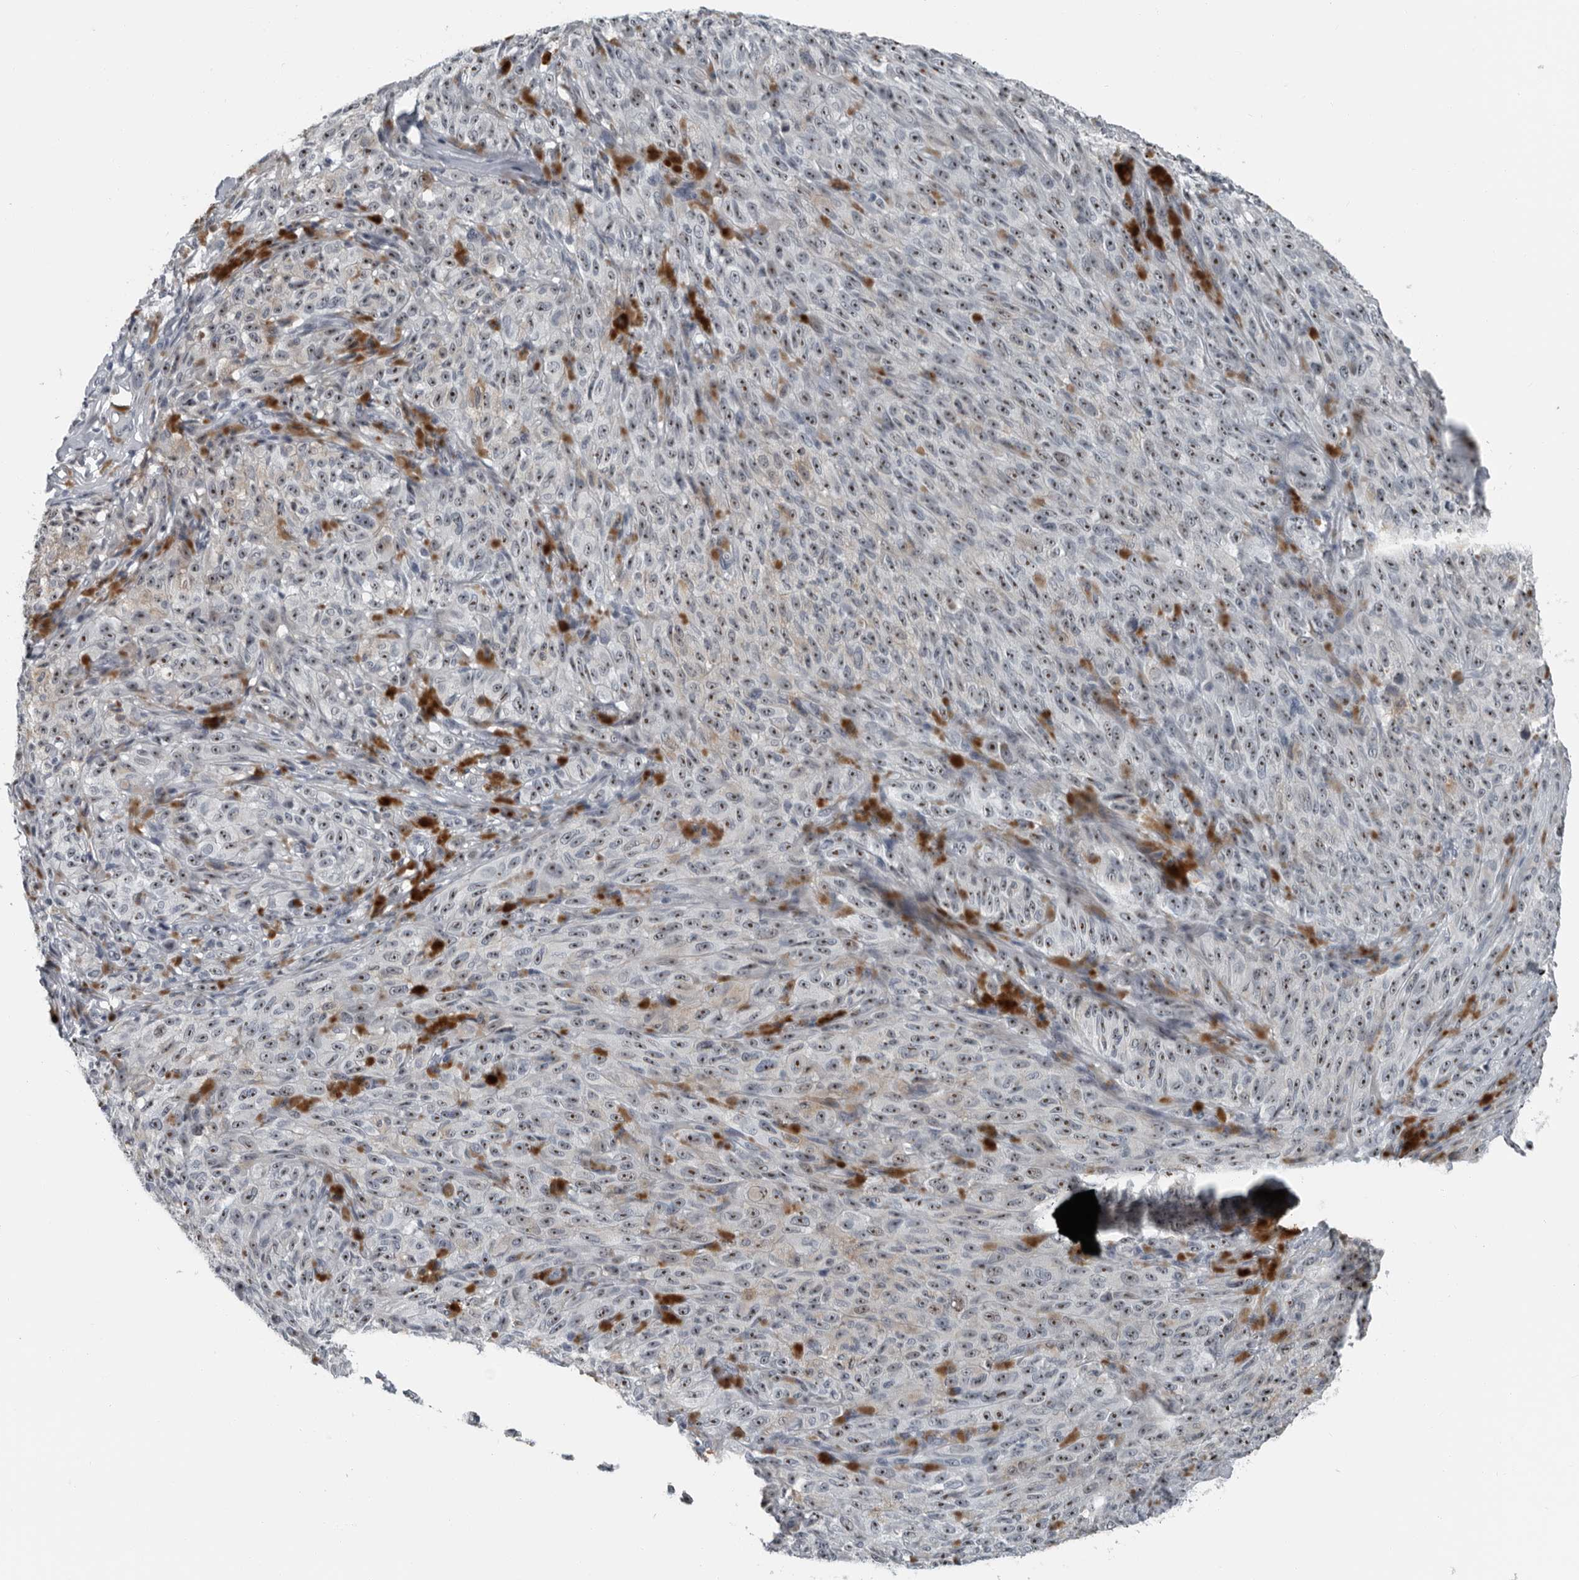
{"staining": {"intensity": "moderate", "quantity": "25%-75%", "location": "nuclear"}, "tissue": "melanoma", "cell_type": "Tumor cells", "image_type": "cancer", "snomed": [{"axis": "morphology", "description": "Malignant melanoma, NOS"}, {"axis": "topography", "description": "Skin"}], "caption": "Melanoma stained with DAB (3,3'-diaminobenzidine) immunohistochemistry (IHC) shows medium levels of moderate nuclear positivity in approximately 25%-75% of tumor cells.", "gene": "PDCD11", "patient": {"sex": "female", "age": 82}}